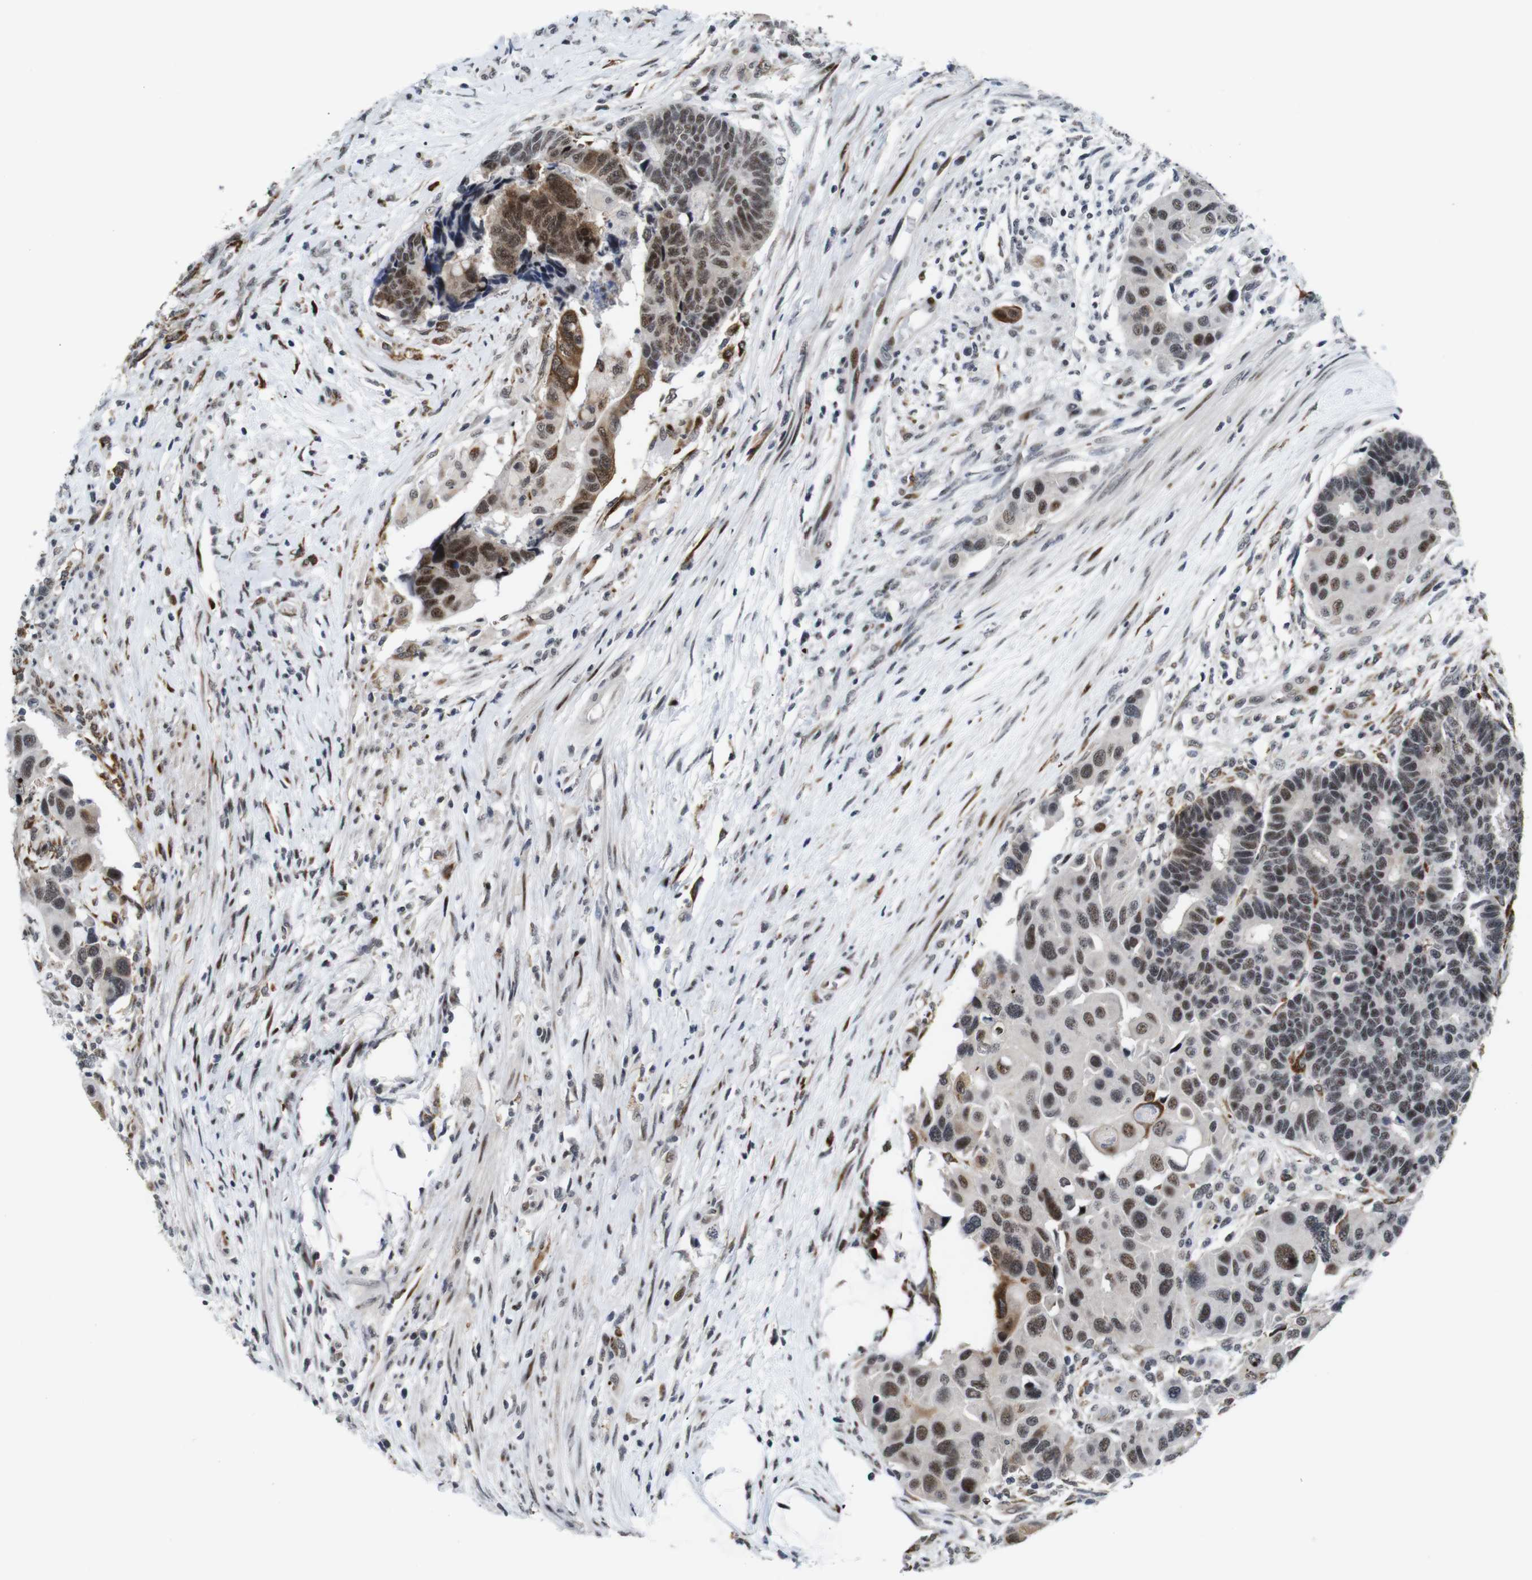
{"staining": {"intensity": "moderate", "quantity": ">75%", "location": "nuclear"}, "tissue": "colorectal cancer", "cell_type": "Tumor cells", "image_type": "cancer", "snomed": [{"axis": "morphology", "description": "Adenocarcinoma, NOS"}, {"axis": "topography", "description": "Rectum"}], "caption": "Human colorectal cancer (adenocarcinoma) stained with a protein marker displays moderate staining in tumor cells.", "gene": "EIF4G1", "patient": {"sex": "male", "age": 51}}